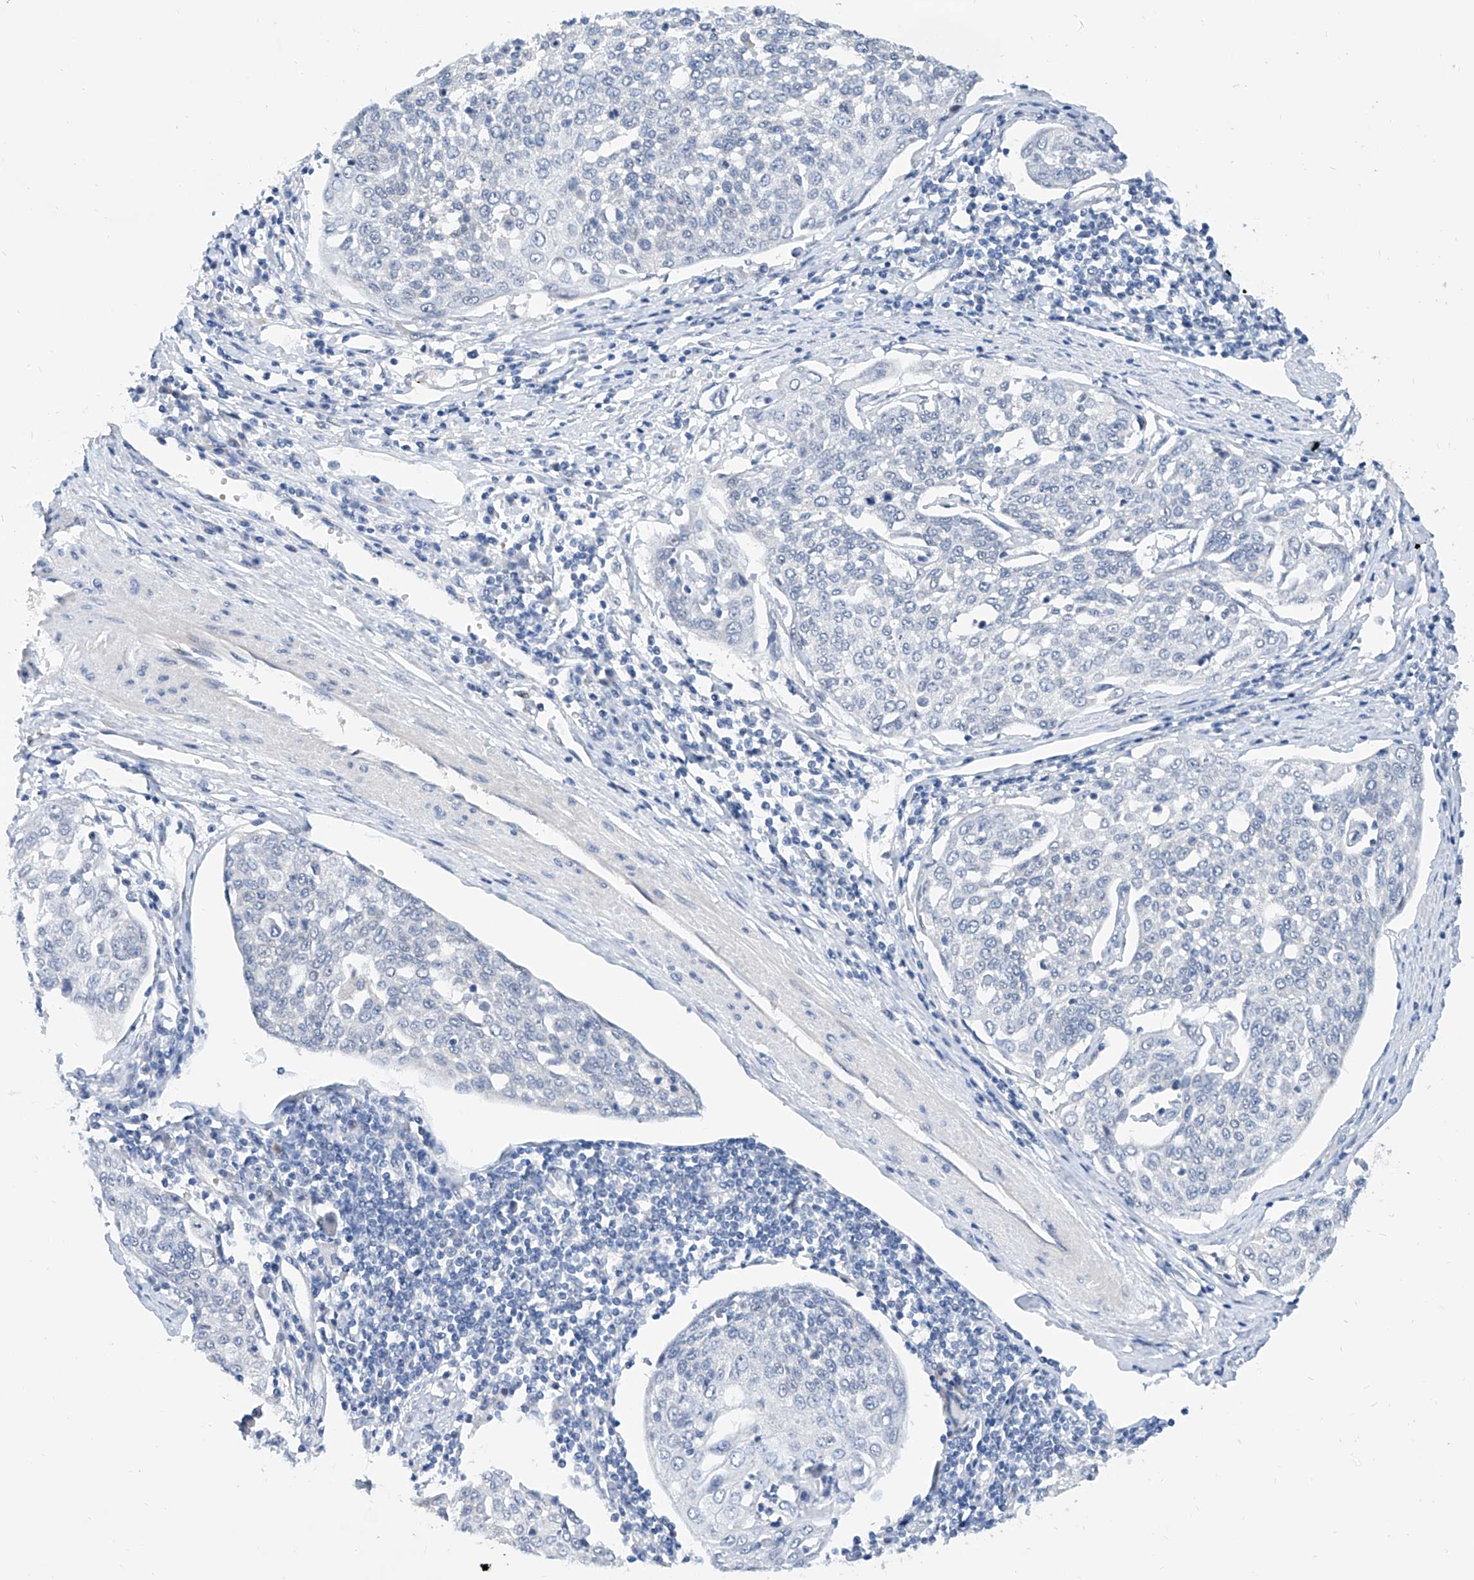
{"staining": {"intensity": "negative", "quantity": "none", "location": "none"}, "tissue": "cervical cancer", "cell_type": "Tumor cells", "image_type": "cancer", "snomed": [{"axis": "morphology", "description": "Squamous cell carcinoma, NOS"}, {"axis": "topography", "description": "Cervix"}], "caption": "The immunohistochemistry (IHC) histopathology image has no significant expression in tumor cells of cervical cancer tissue. (Brightfield microscopy of DAB IHC at high magnification).", "gene": "BPTF", "patient": {"sex": "female", "age": 34}}